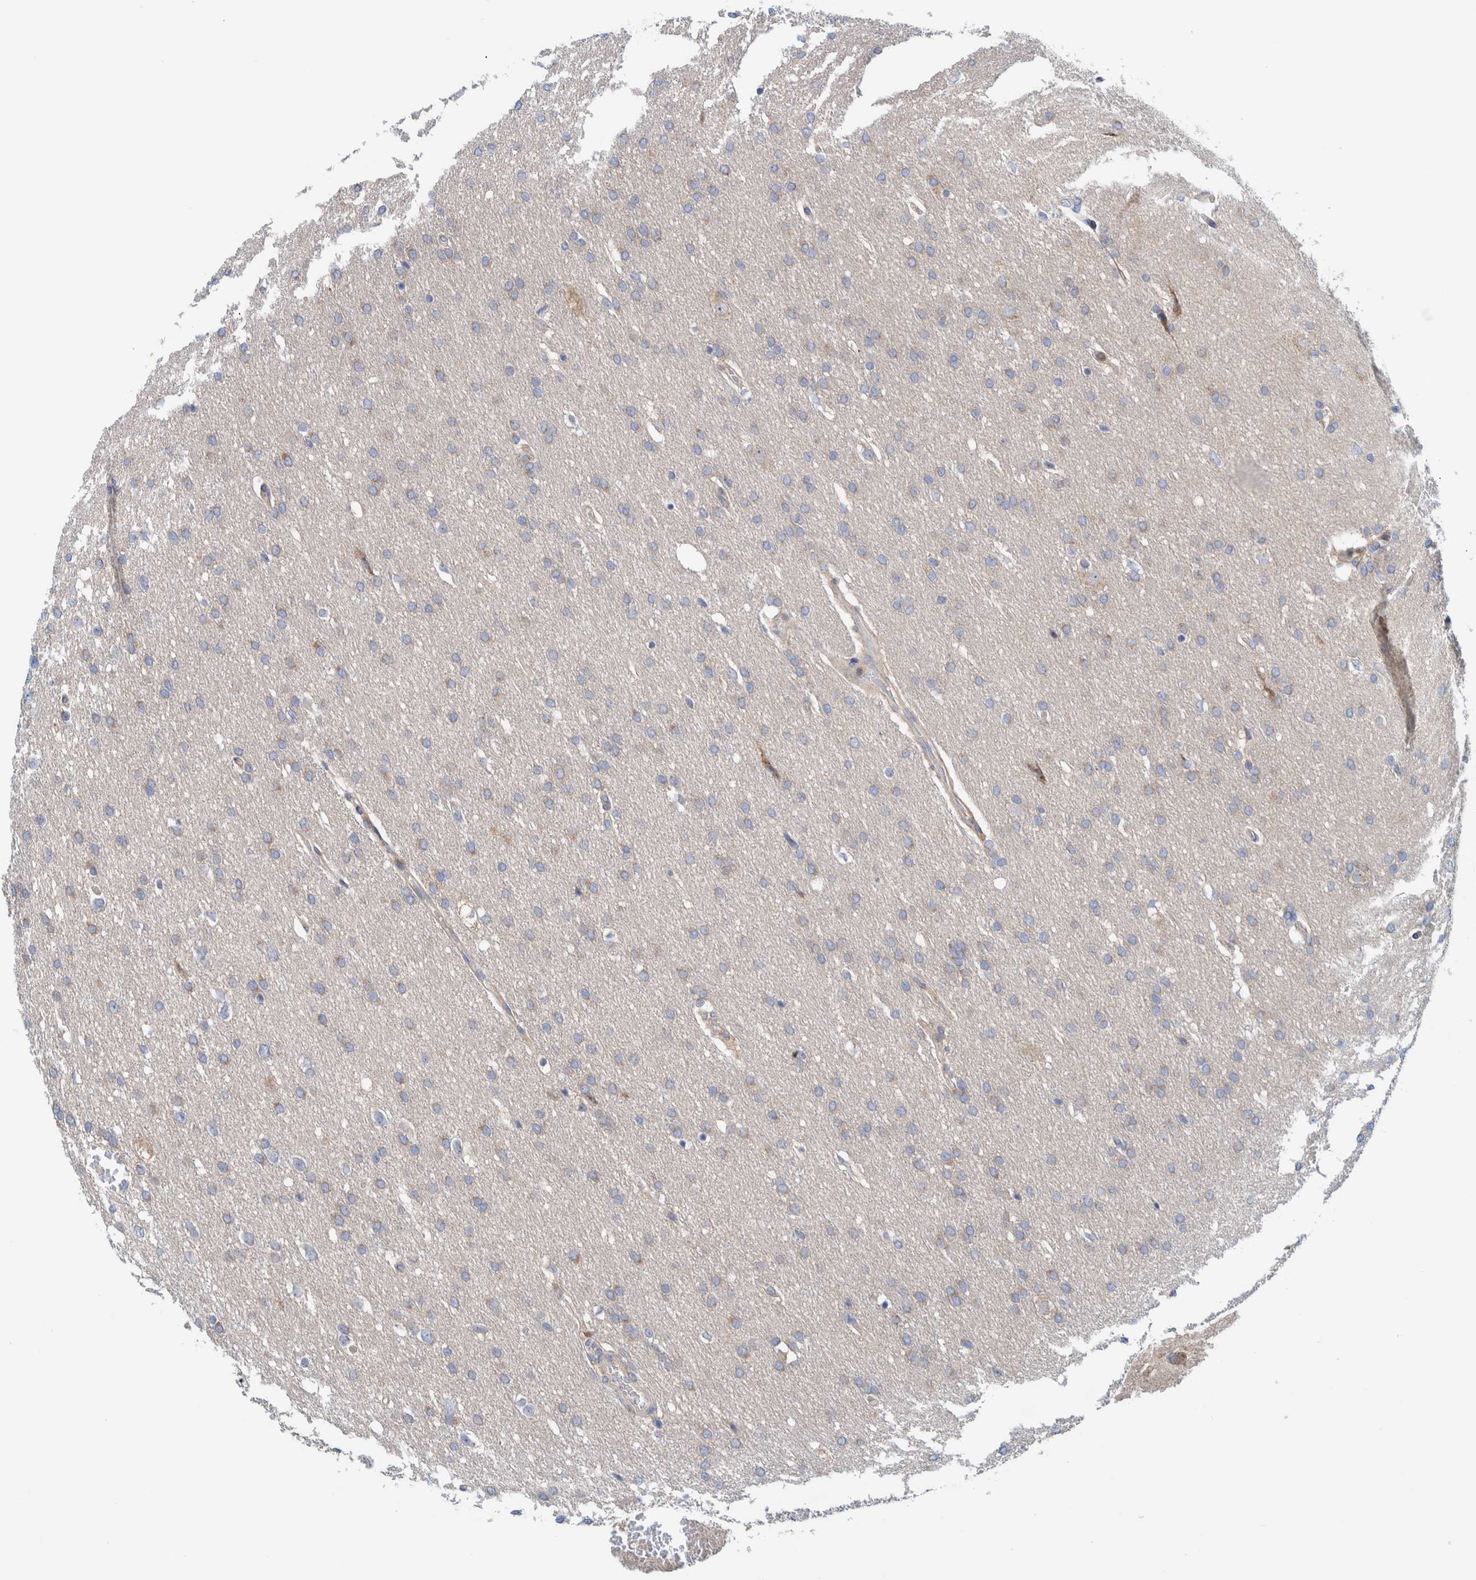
{"staining": {"intensity": "weak", "quantity": "<25%", "location": "cytoplasmic/membranous"}, "tissue": "glioma", "cell_type": "Tumor cells", "image_type": "cancer", "snomed": [{"axis": "morphology", "description": "Glioma, malignant, Low grade"}, {"axis": "topography", "description": "Brain"}], "caption": "A histopathology image of human malignant low-grade glioma is negative for staining in tumor cells.", "gene": "CCM2", "patient": {"sex": "female", "age": 37}}